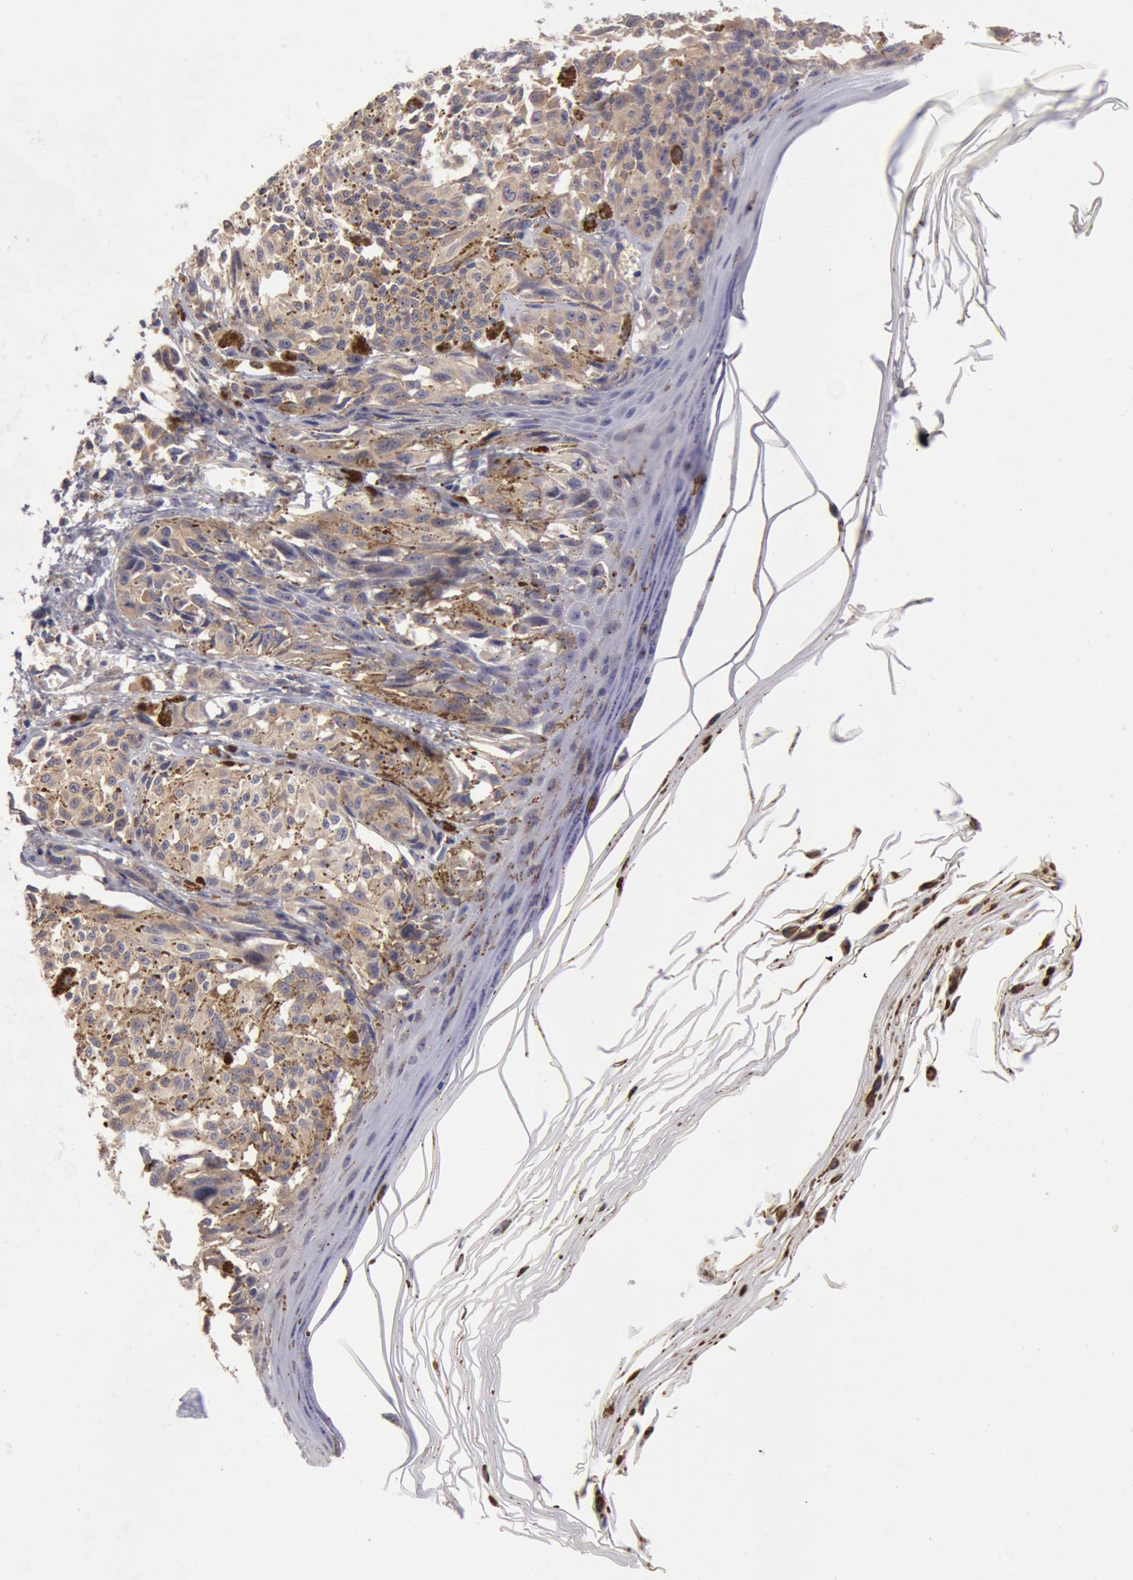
{"staining": {"intensity": "moderate", "quantity": ">75%", "location": "cytoplasmic/membranous"}, "tissue": "melanoma", "cell_type": "Tumor cells", "image_type": "cancer", "snomed": [{"axis": "morphology", "description": "Malignant melanoma, NOS"}, {"axis": "topography", "description": "Skin"}], "caption": "A histopathology image of human melanoma stained for a protein shows moderate cytoplasmic/membranous brown staining in tumor cells. The staining was performed using DAB, with brown indicating positive protein expression. Nuclei are stained blue with hematoxylin.", "gene": "TMED8", "patient": {"sex": "female", "age": 72}}